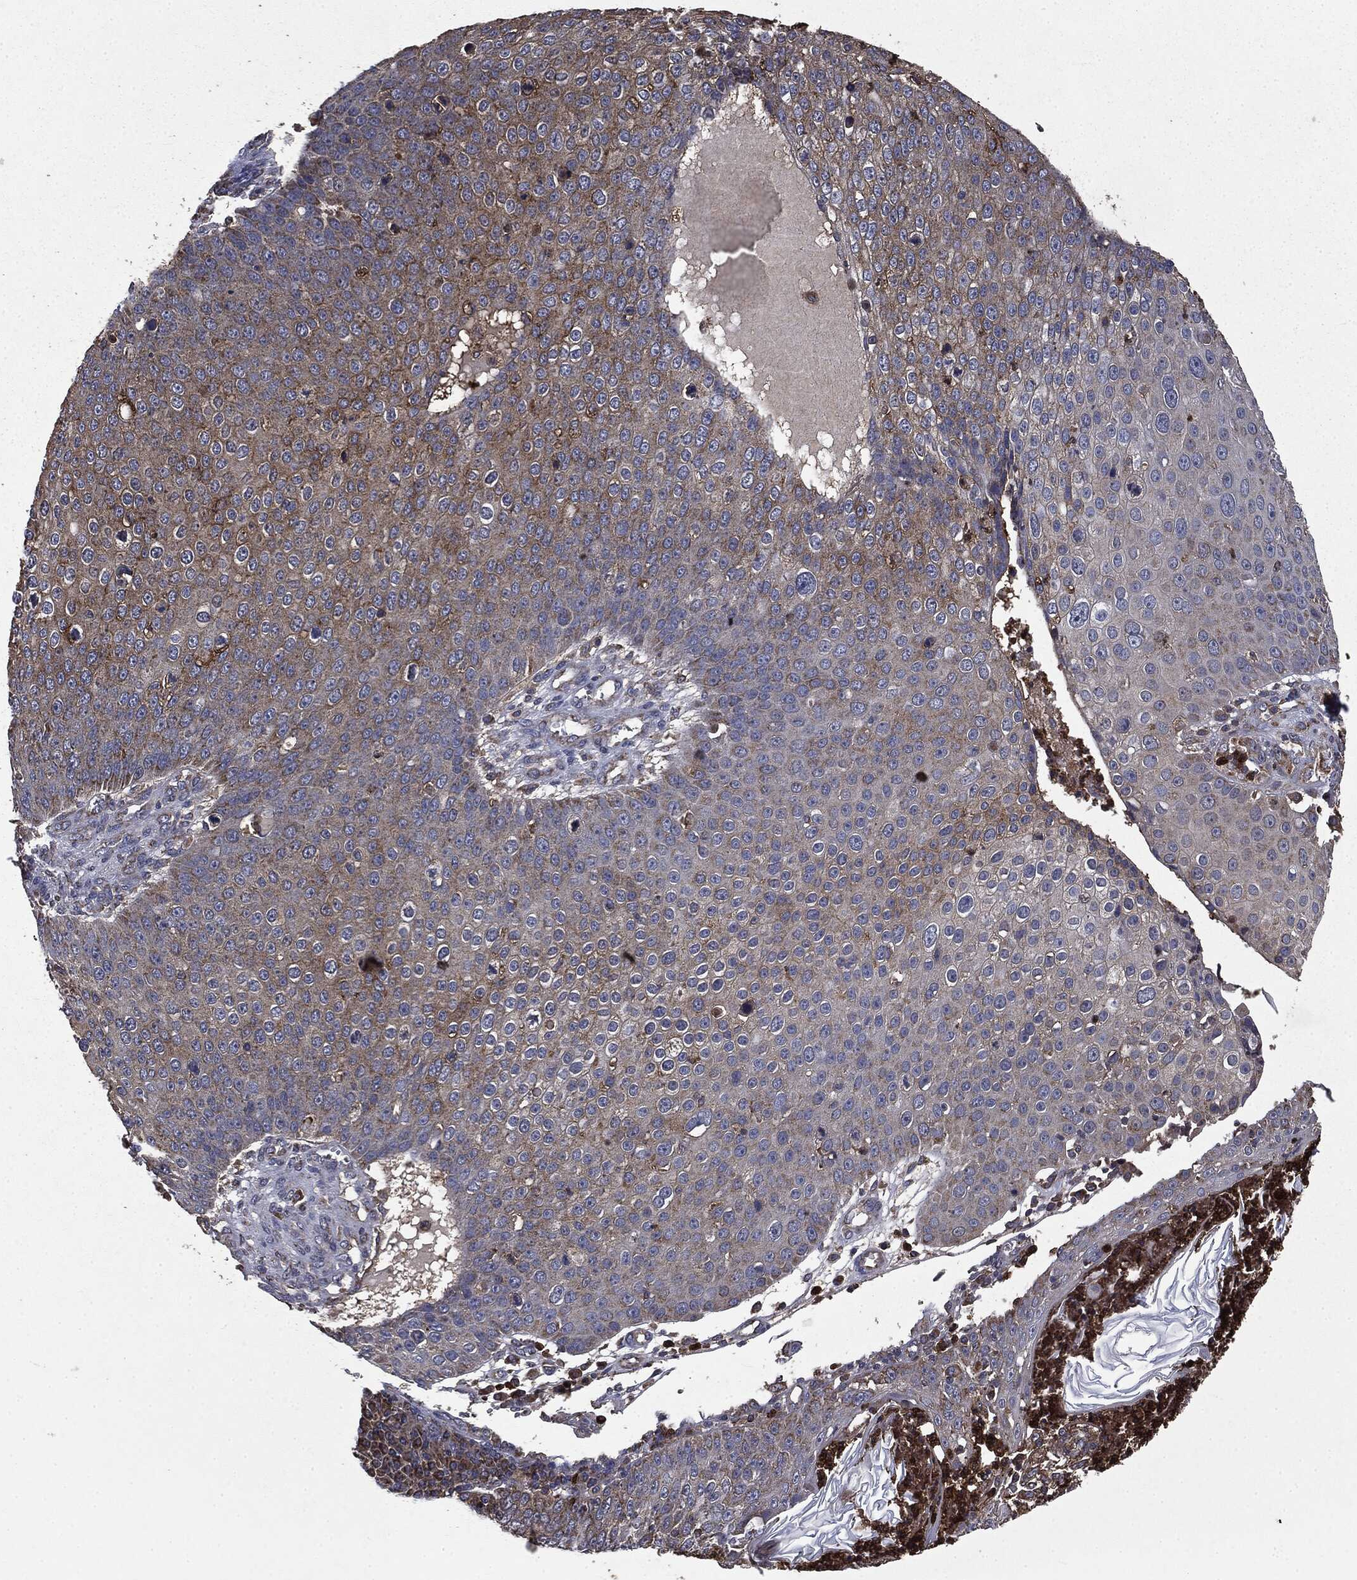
{"staining": {"intensity": "moderate", "quantity": "<25%", "location": "cytoplasmic/membranous"}, "tissue": "skin cancer", "cell_type": "Tumor cells", "image_type": "cancer", "snomed": [{"axis": "morphology", "description": "Squamous cell carcinoma, NOS"}, {"axis": "topography", "description": "Skin"}], "caption": "High-power microscopy captured an IHC micrograph of squamous cell carcinoma (skin), revealing moderate cytoplasmic/membranous staining in about <25% of tumor cells.", "gene": "MAPK6", "patient": {"sex": "male", "age": 71}}